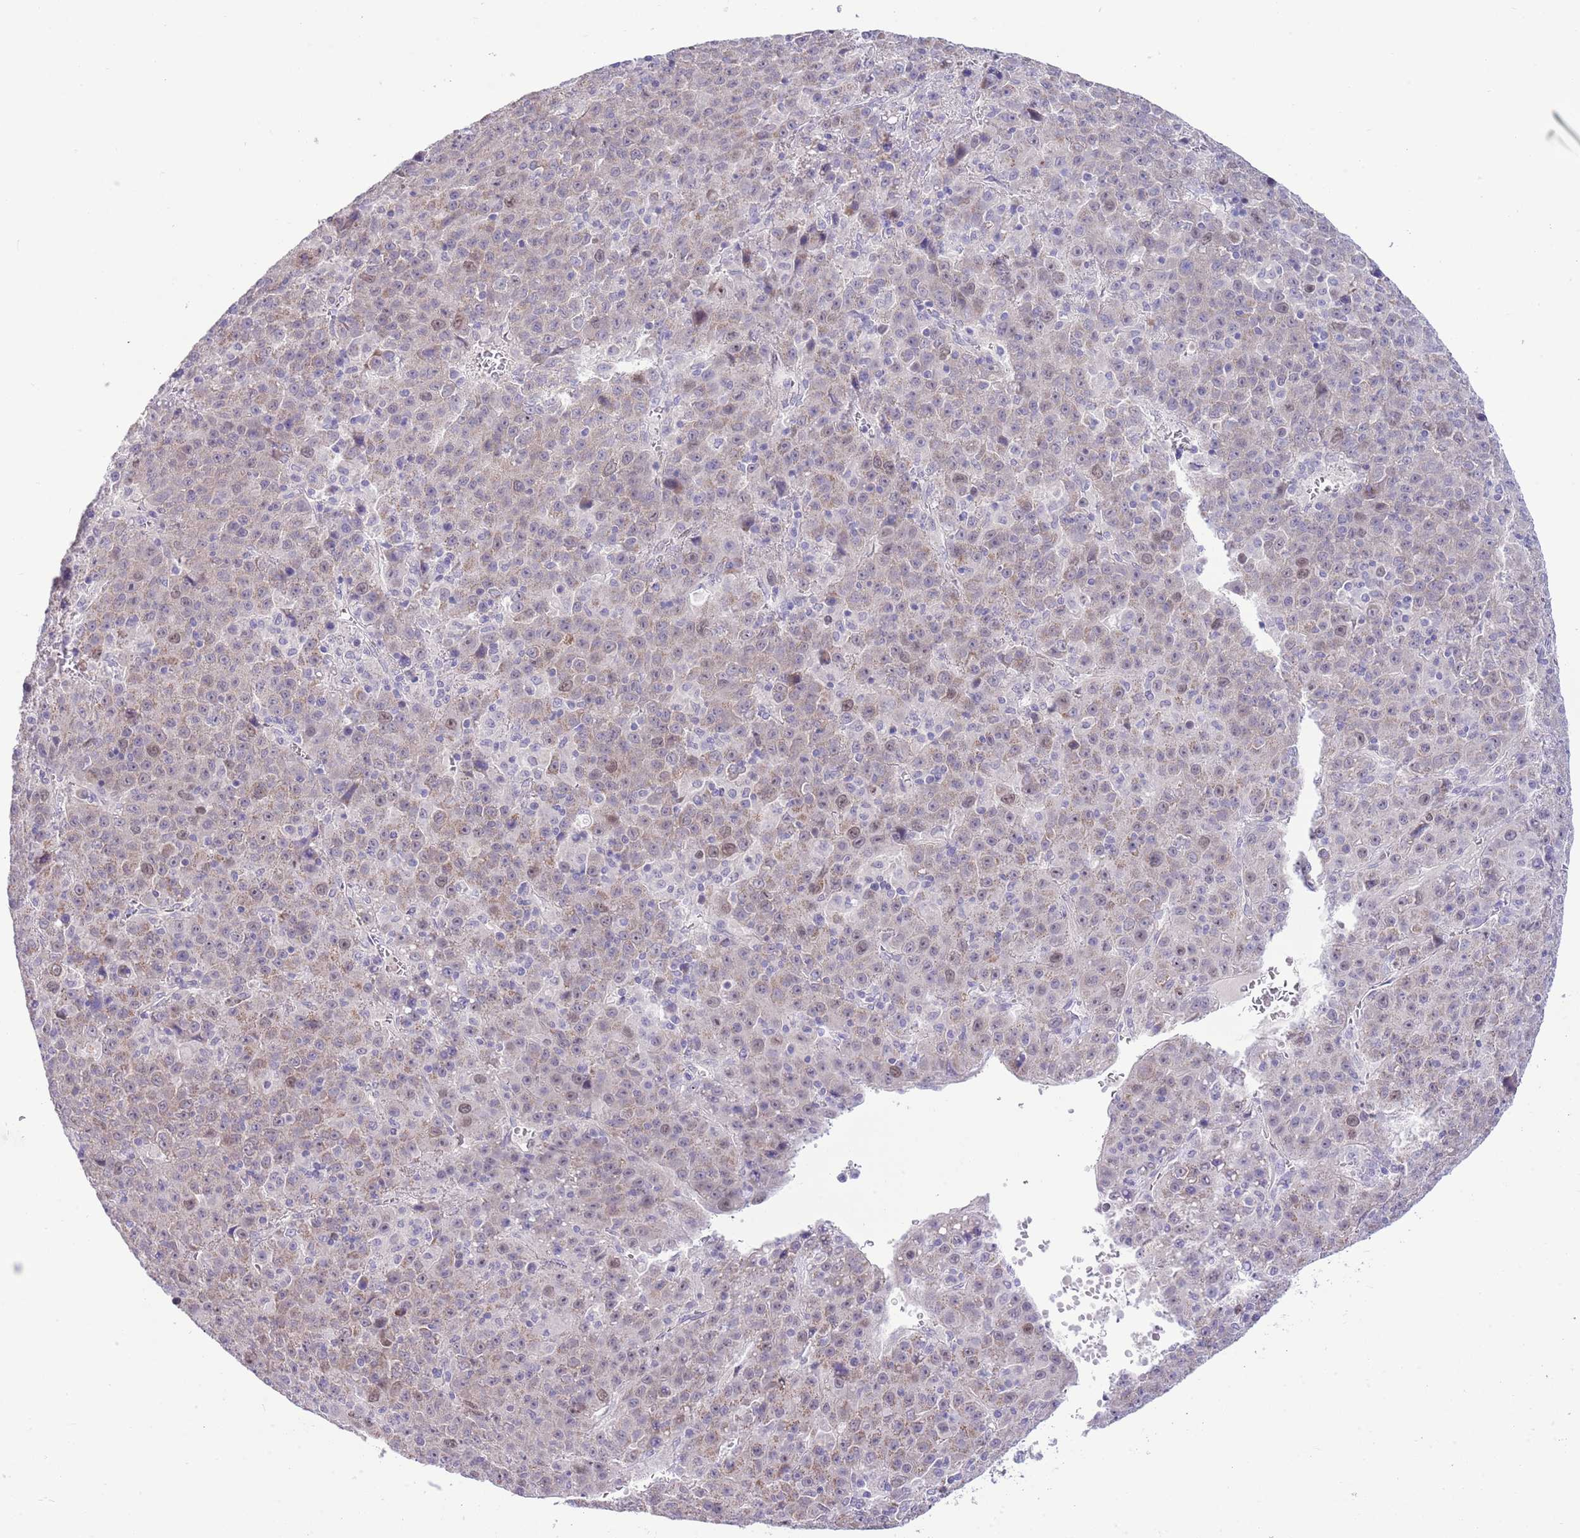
{"staining": {"intensity": "weak", "quantity": "<25%", "location": "nuclear"}, "tissue": "liver cancer", "cell_type": "Tumor cells", "image_type": "cancer", "snomed": [{"axis": "morphology", "description": "Carcinoma, Hepatocellular, NOS"}, {"axis": "topography", "description": "Liver"}], "caption": "Liver hepatocellular carcinoma was stained to show a protein in brown. There is no significant staining in tumor cells. (Brightfield microscopy of DAB IHC at high magnification).", "gene": "FBRSL1", "patient": {"sex": "female", "age": 53}}